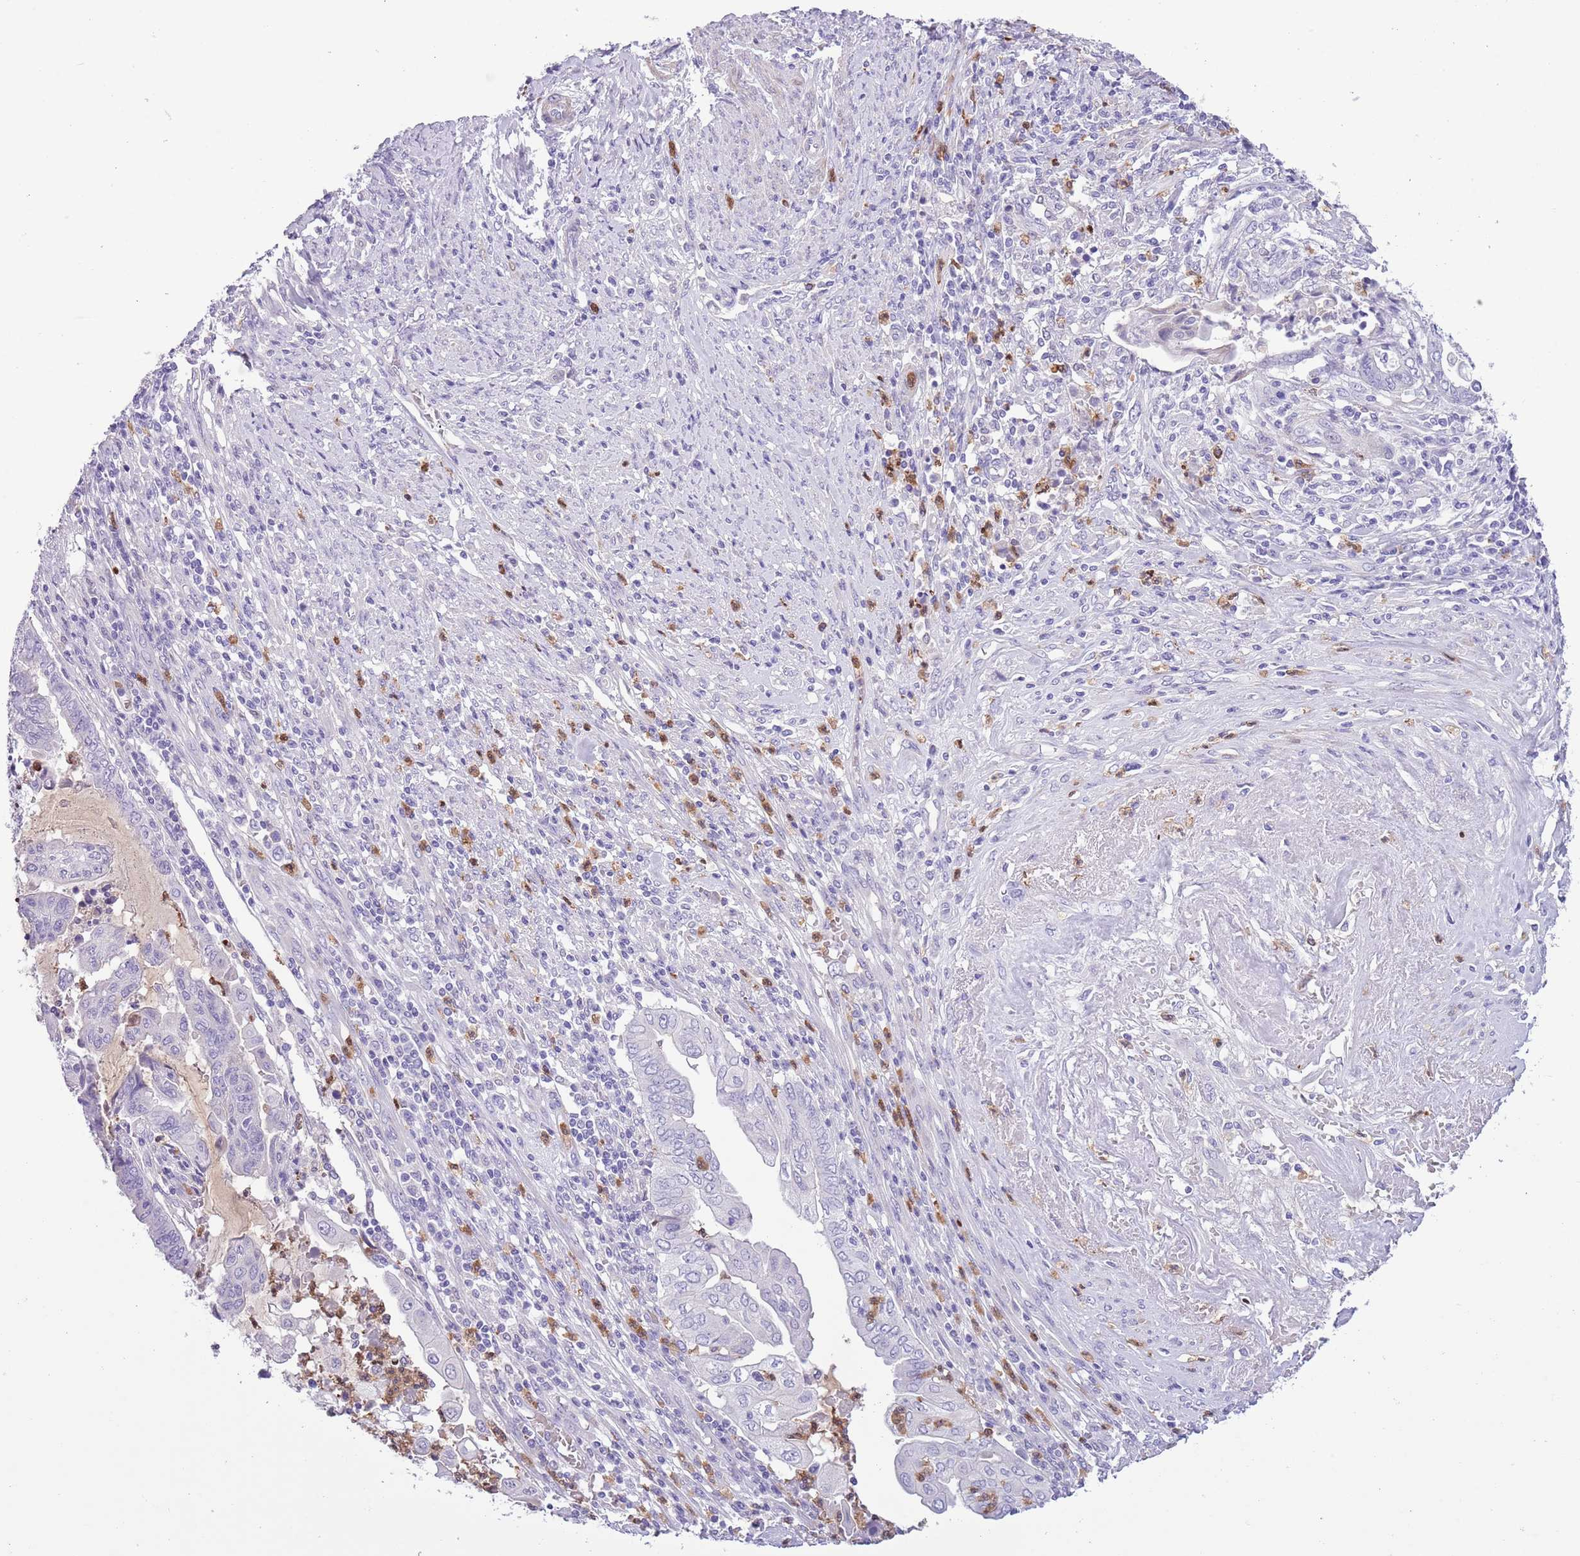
{"staining": {"intensity": "negative", "quantity": "none", "location": "none"}, "tissue": "endometrial cancer", "cell_type": "Tumor cells", "image_type": "cancer", "snomed": [{"axis": "morphology", "description": "Adenocarcinoma, NOS"}, {"axis": "topography", "description": "Uterus"}, {"axis": "topography", "description": "Endometrium"}], "caption": "High magnification brightfield microscopy of endometrial adenocarcinoma stained with DAB (brown) and counterstained with hematoxylin (blue): tumor cells show no significant expression.", "gene": "OR6M1", "patient": {"sex": "female", "age": 70}}